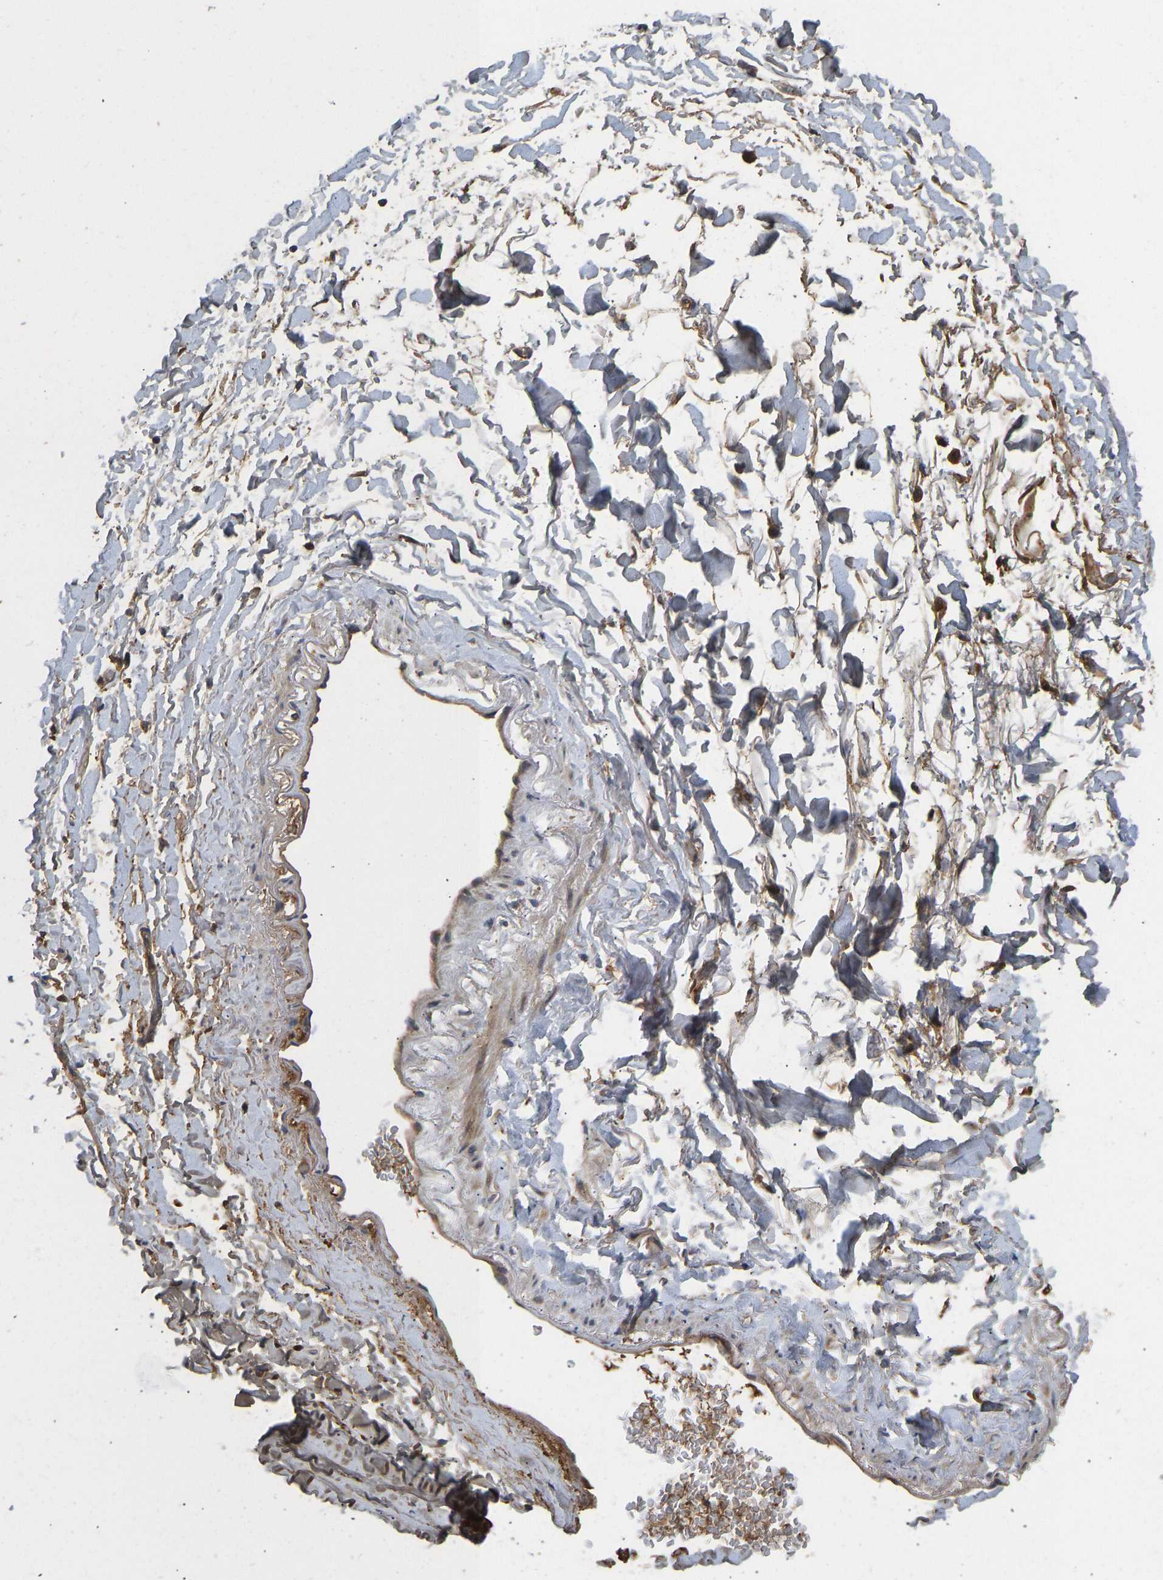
{"staining": {"intensity": "moderate", "quantity": "25%-75%", "location": "cytoplasmic/membranous"}, "tissue": "adipose tissue", "cell_type": "Adipocytes", "image_type": "normal", "snomed": [{"axis": "morphology", "description": "Normal tissue, NOS"}, {"axis": "topography", "description": "Cartilage tissue"}, {"axis": "topography", "description": "Bronchus"}], "caption": "This photomicrograph exhibits immunohistochemistry (IHC) staining of normal human adipose tissue, with medium moderate cytoplasmic/membranous staining in about 25%-75% of adipocytes.", "gene": "VCPKMT", "patient": {"sex": "female", "age": 73}}